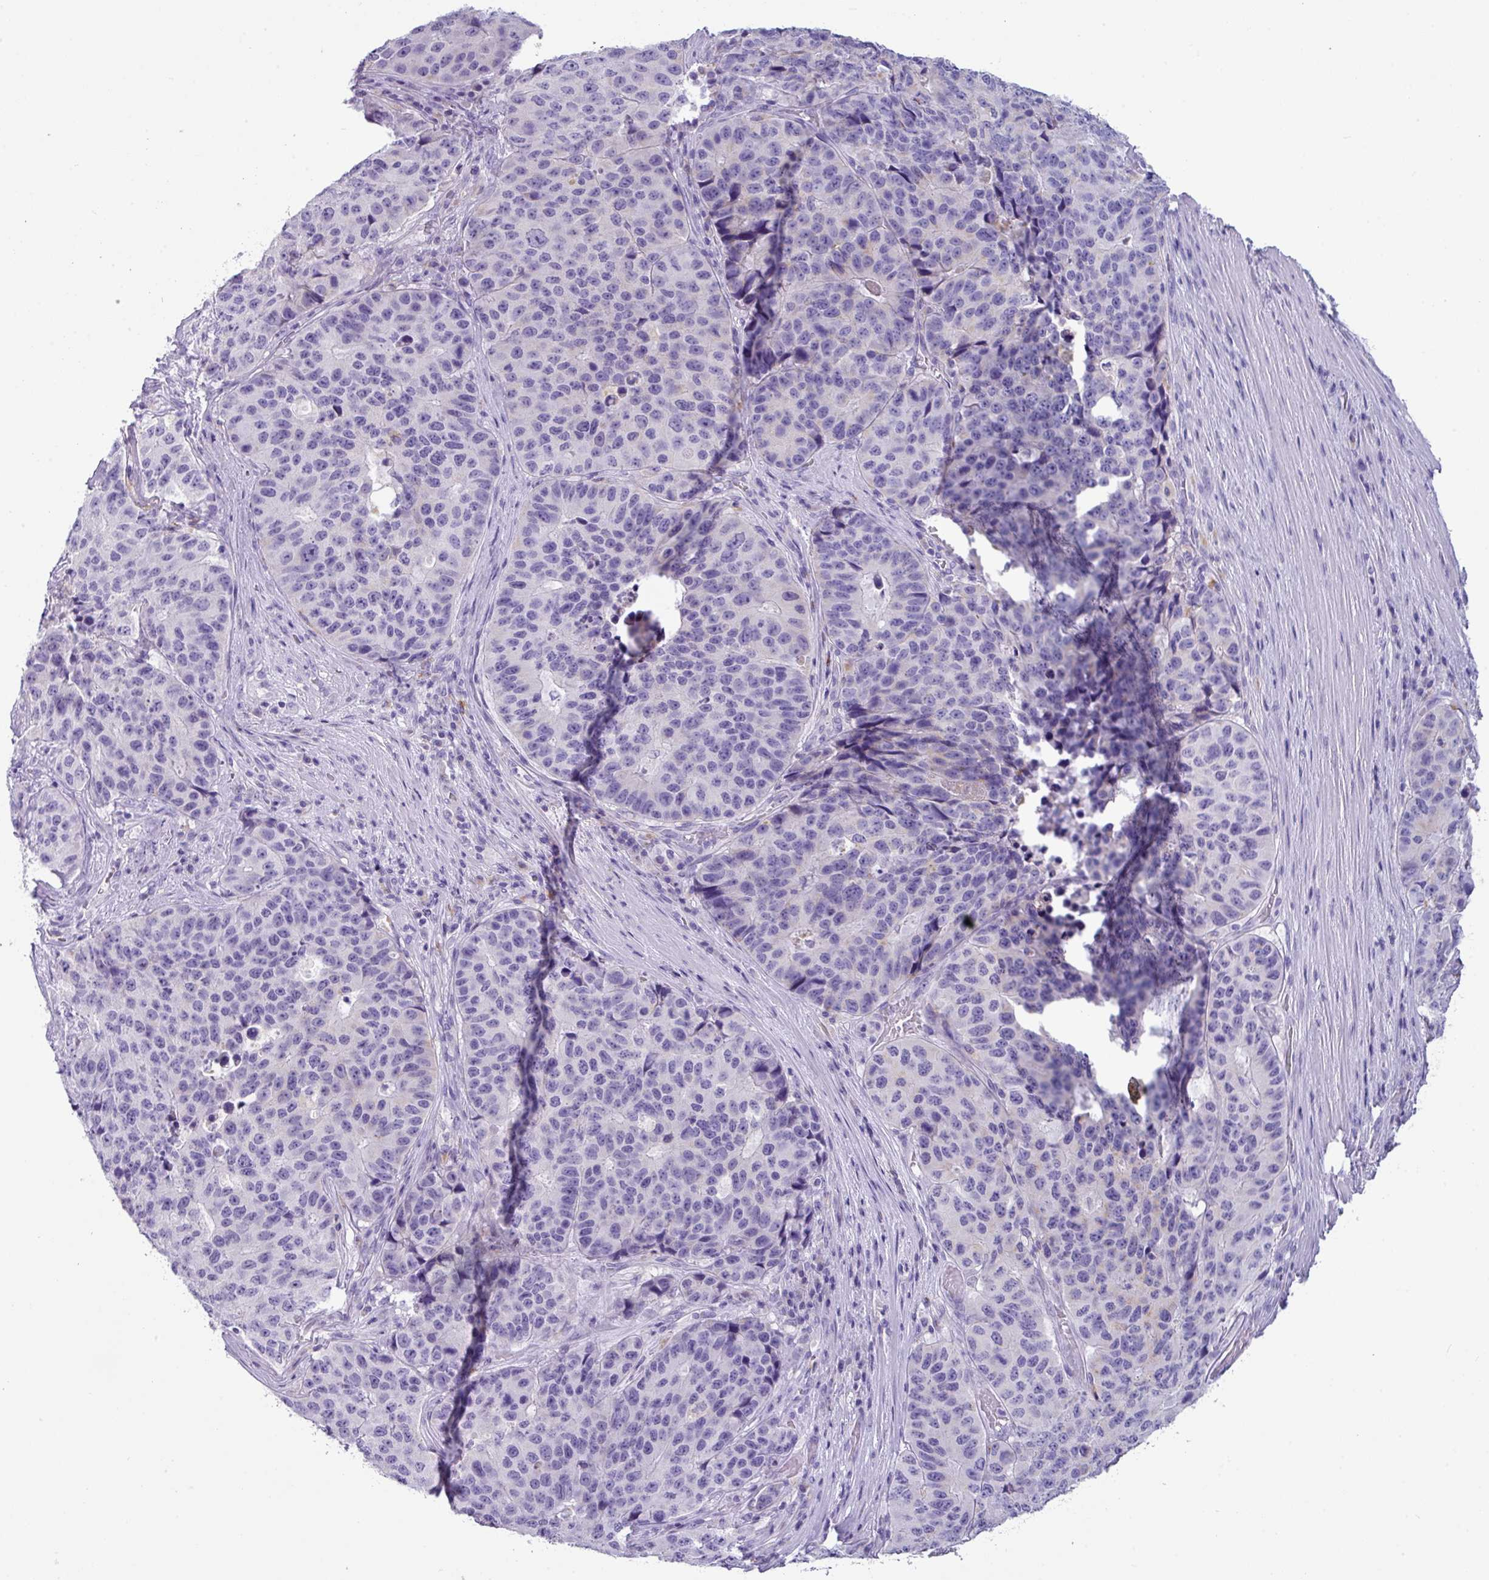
{"staining": {"intensity": "negative", "quantity": "none", "location": "none"}, "tissue": "stomach cancer", "cell_type": "Tumor cells", "image_type": "cancer", "snomed": [{"axis": "morphology", "description": "Adenocarcinoma, NOS"}, {"axis": "topography", "description": "Stomach"}], "caption": "The image exhibits no significant staining in tumor cells of stomach adenocarcinoma.", "gene": "NCCRP1", "patient": {"sex": "male", "age": 71}}